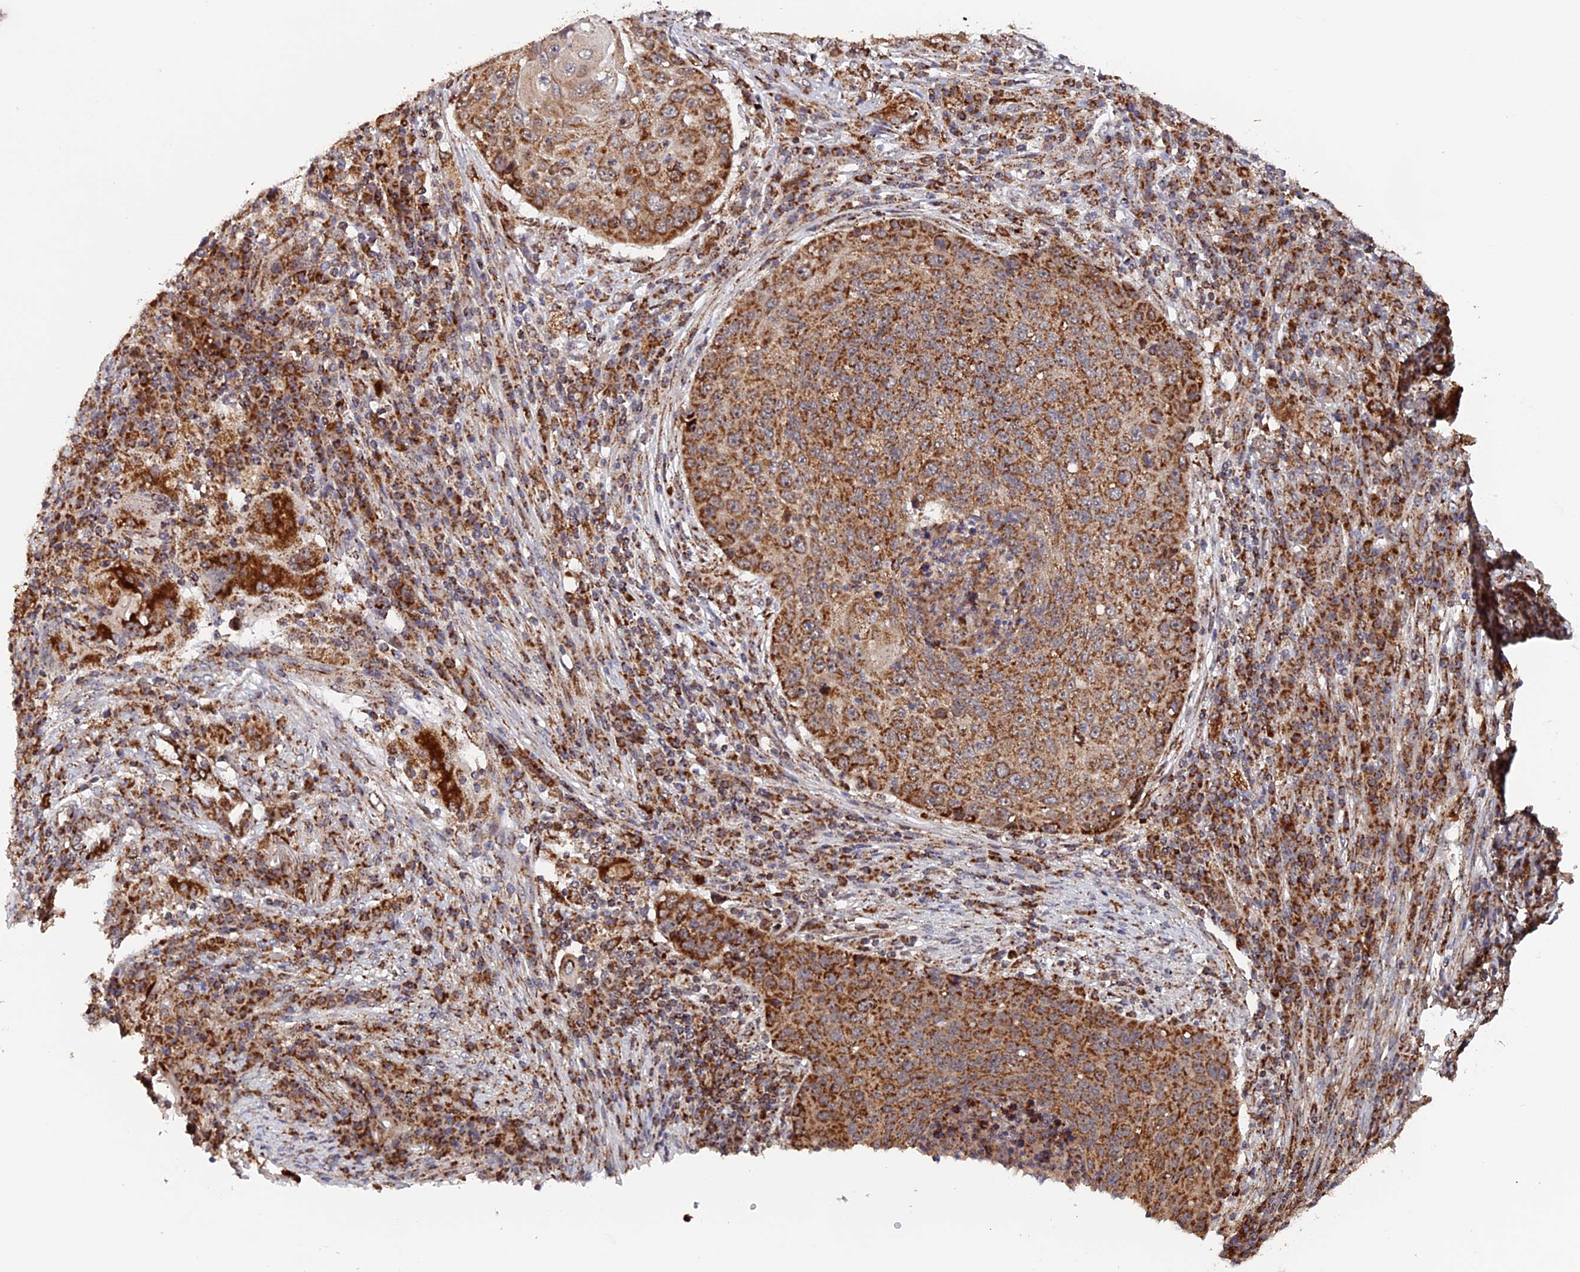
{"staining": {"intensity": "moderate", "quantity": ">75%", "location": "cytoplasmic/membranous"}, "tissue": "lung cancer", "cell_type": "Tumor cells", "image_type": "cancer", "snomed": [{"axis": "morphology", "description": "Squamous cell carcinoma, NOS"}, {"axis": "topography", "description": "Lung"}], "caption": "Brown immunohistochemical staining in lung cancer shows moderate cytoplasmic/membranous expression in approximately >75% of tumor cells.", "gene": "DTYMK", "patient": {"sex": "female", "age": 63}}